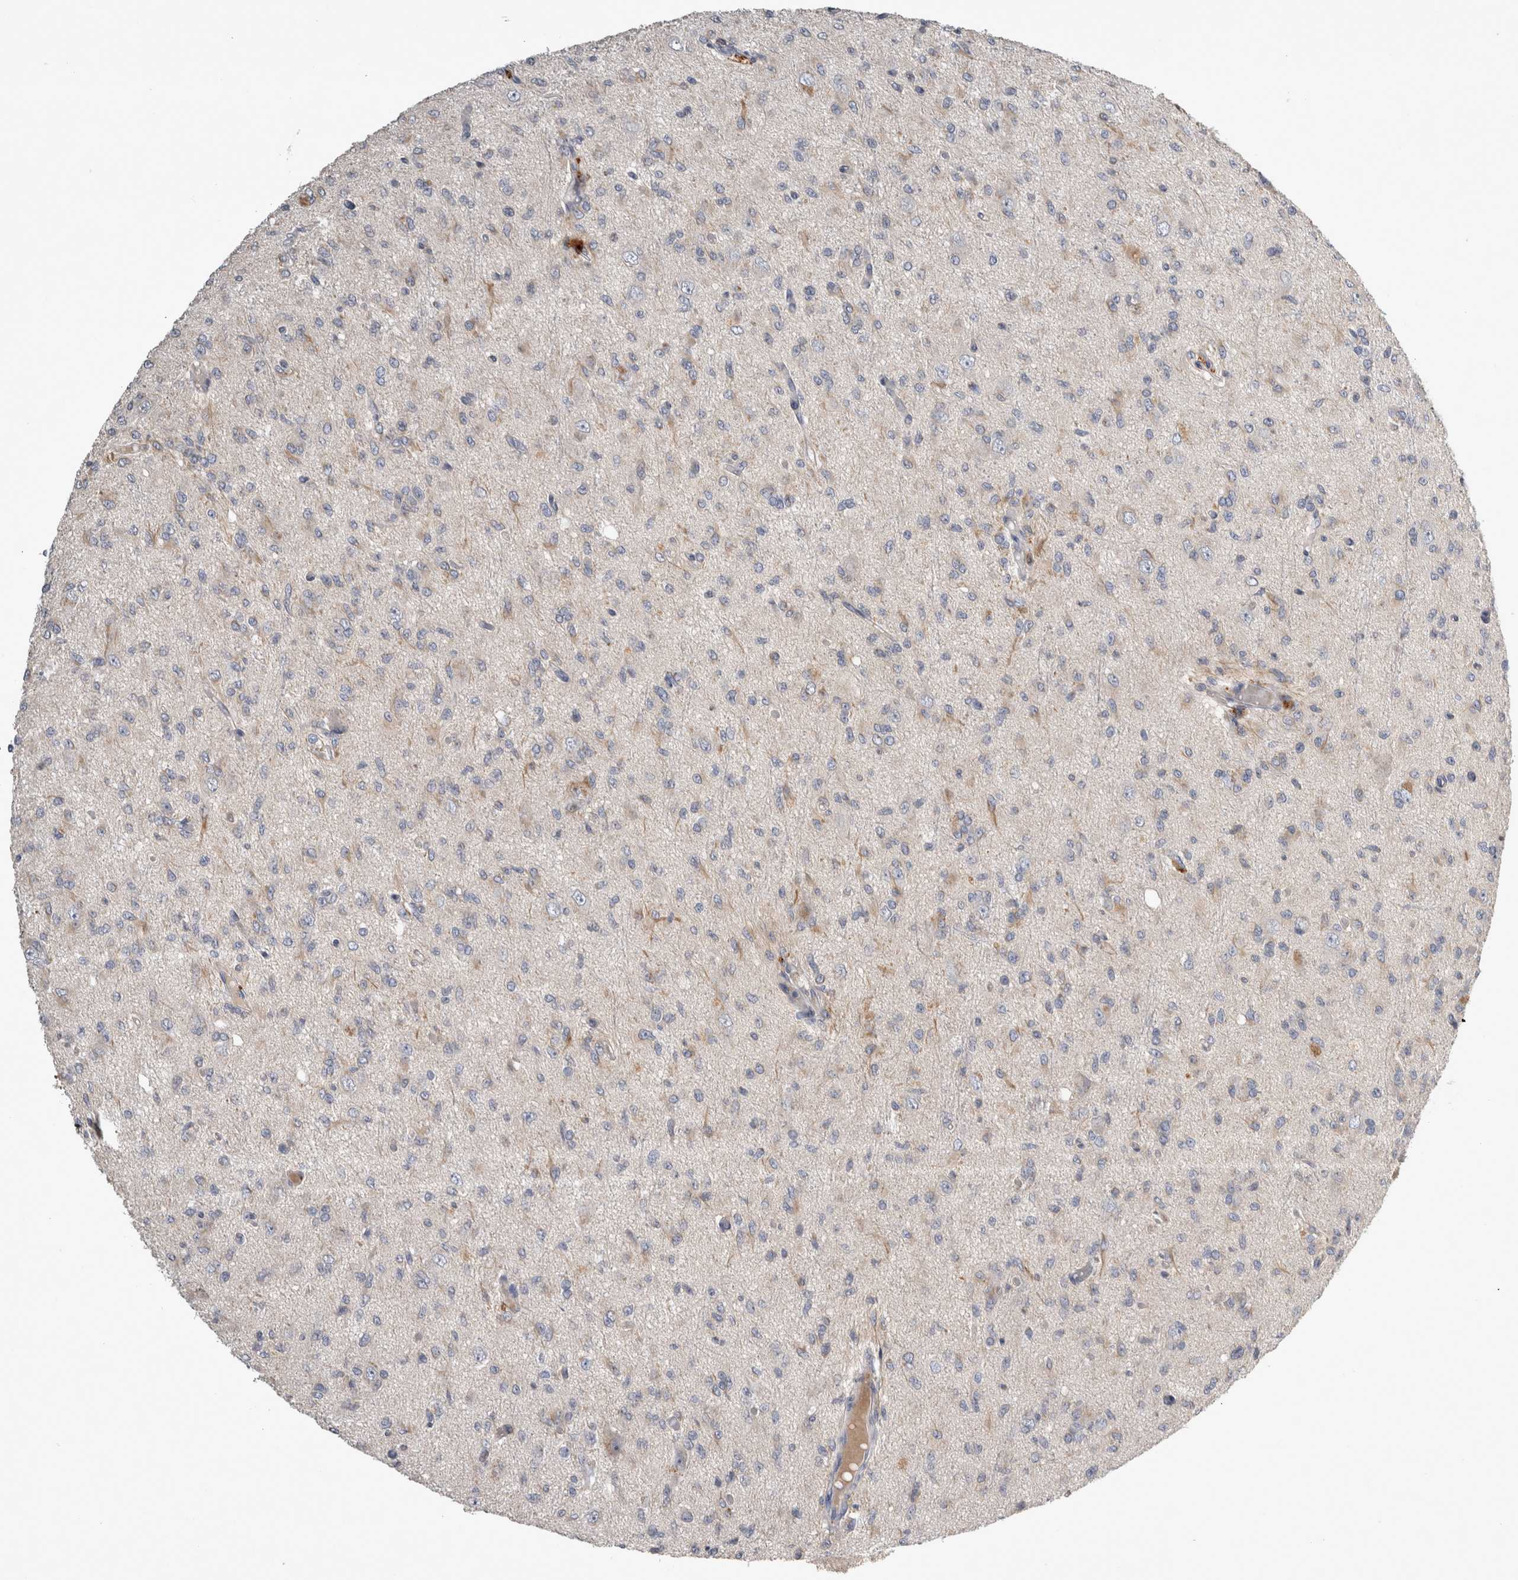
{"staining": {"intensity": "negative", "quantity": "none", "location": "none"}, "tissue": "glioma", "cell_type": "Tumor cells", "image_type": "cancer", "snomed": [{"axis": "morphology", "description": "Glioma, malignant, High grade"}, {"axis": "topography", "description": "Brain"}], "caption": "IHC of human glioma exhibits no positivity in tumor cells.", "gene": "SLC22A11", "patient": {"sex": "female", "age": 59}}